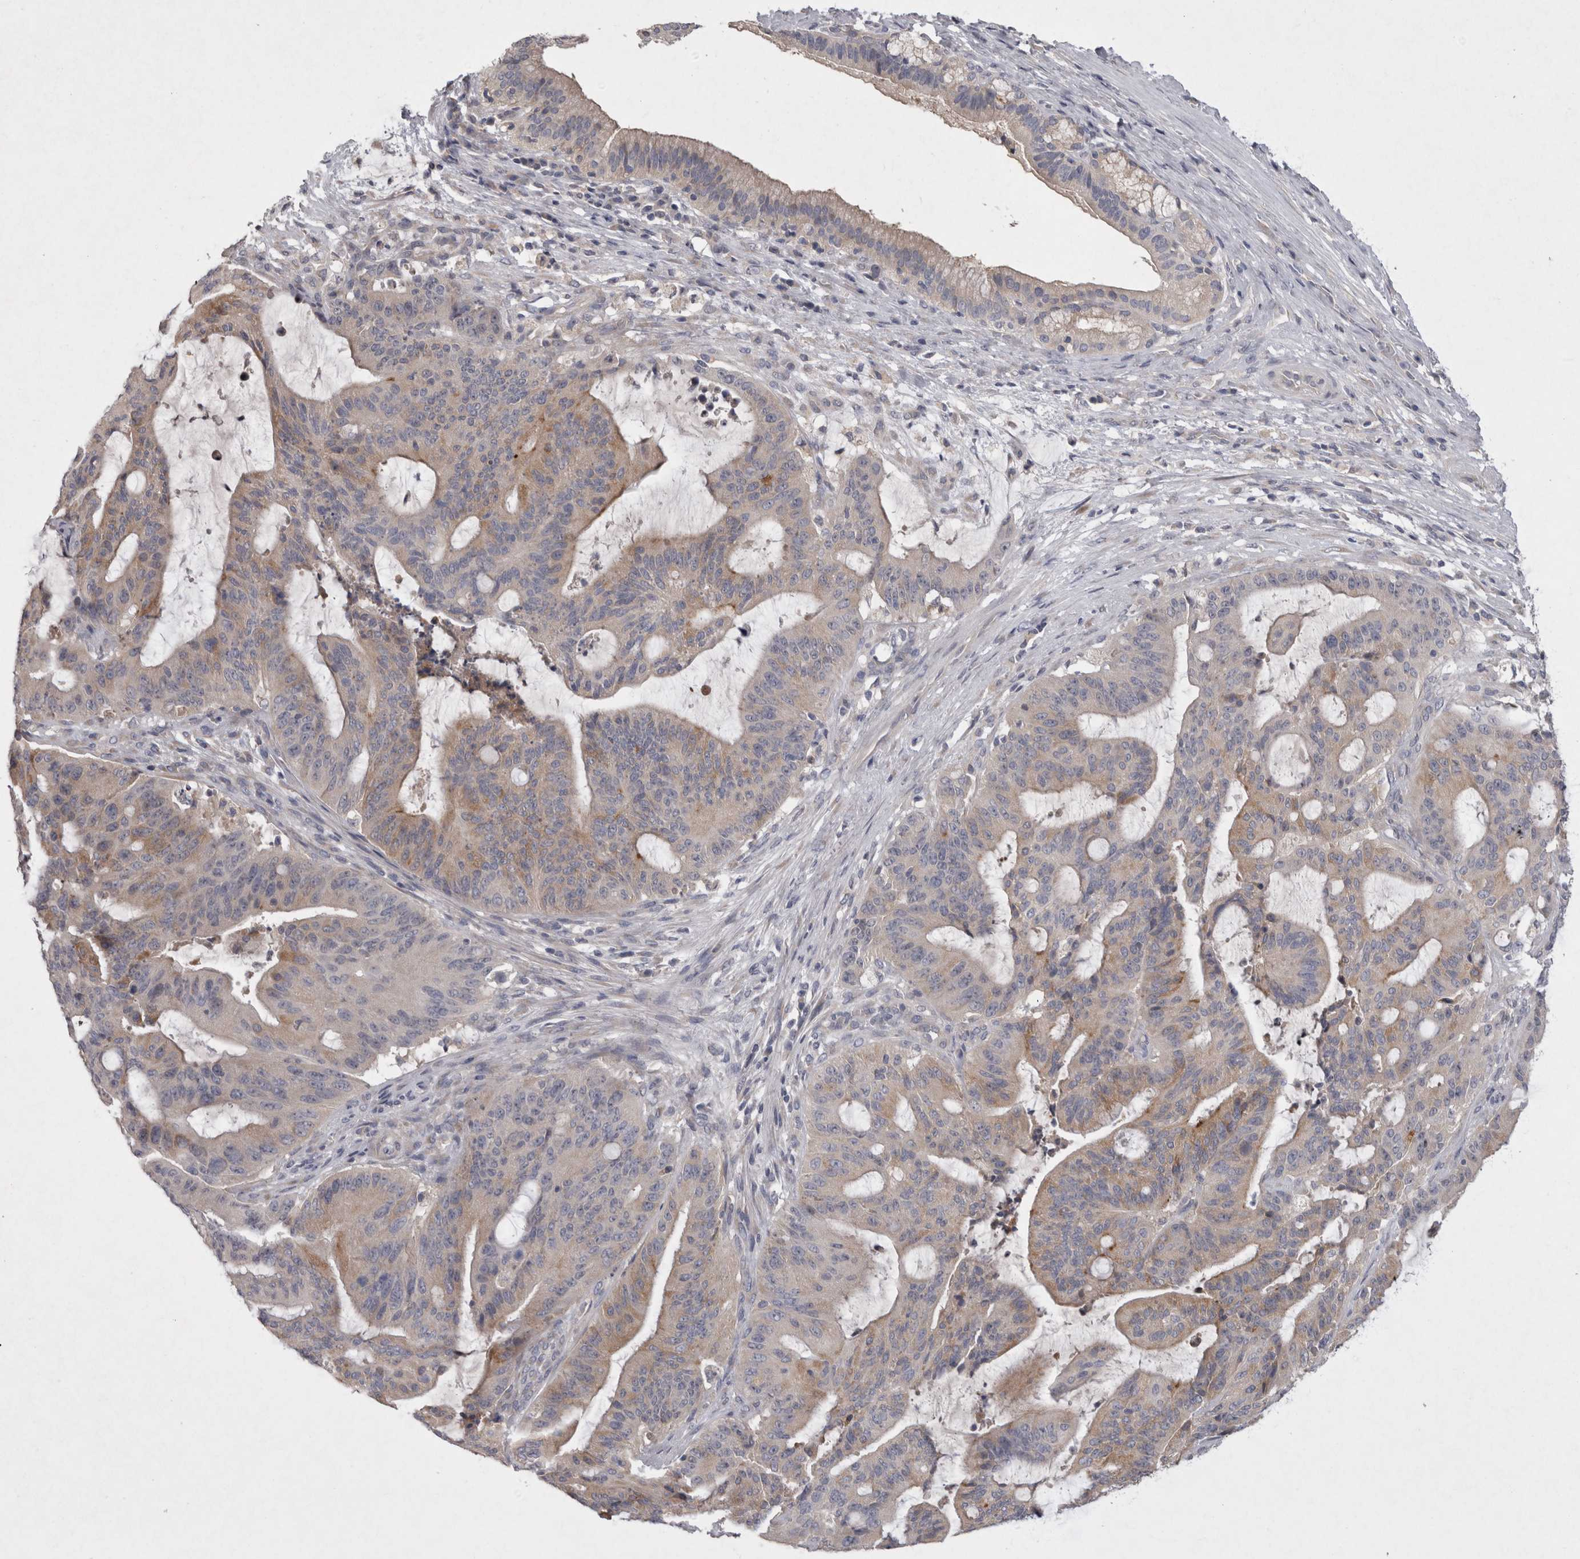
{"staining": {"intensity": "weak", "quantity": "<25%", "location": "cytoplasmic/membranous"}, "tissue": "liver cancer", "cell_type": "Tumor cells", "image_type": "cancer", "snomed": [{"axis": "morphology", "description": "Normal tissue, NOS"}, {"axis": "morphology", "description": "Cholangiocarcinoma"}, {"axis": "topography", "description": "Liver"}, {"axis": "topography", "description": "Peripheral nerve tissue"}], "caption": "Image shows no protein expression in tumor cells of cholangiocarcinoma (liver) tissue.", "gene": "LRRC40", "patient": {"sex": "female", "age": 73}}